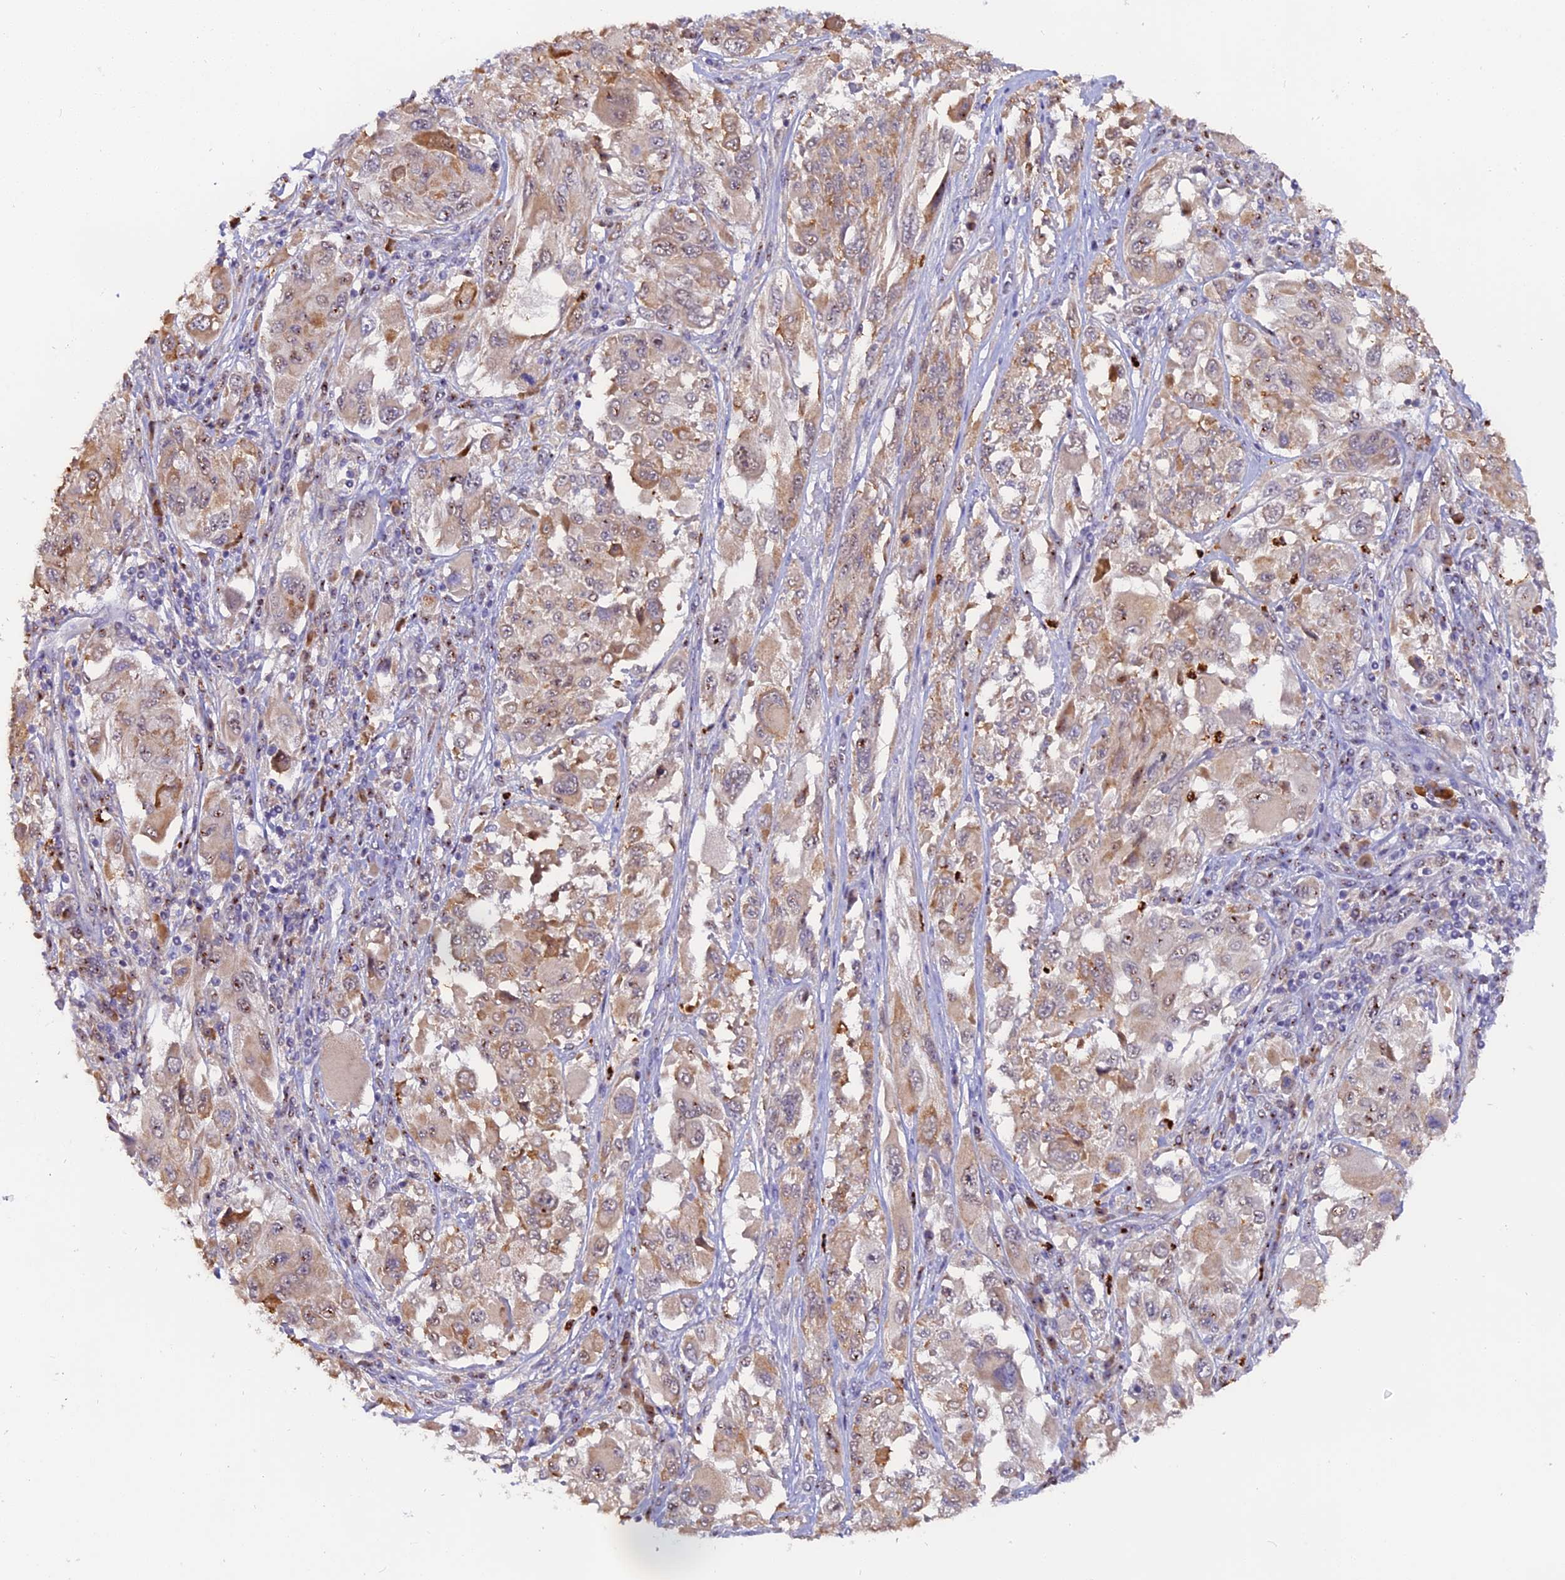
{"staining": {"intensity": "weak", "quantity": "25%-75%", "location": "cytoplasmic/membranous"}, "tissue": "melanoma", "cell_type": "Tumor cells", "image_type": "cancer", "snomed": [{"axis": "morphology", "description": "Malignant melanoma, NOS"}, {"axis": "topography", "description": "Skin"}], "caption": "High-power microscopy captured an immunohistochemistry image of malignant melanoma, revealing weak cytoplasmic/membranous positivity in about 25%-75% of tumor cells.", "gene": "FAM118B", "patient": {"sex": "female", "age": 91}}